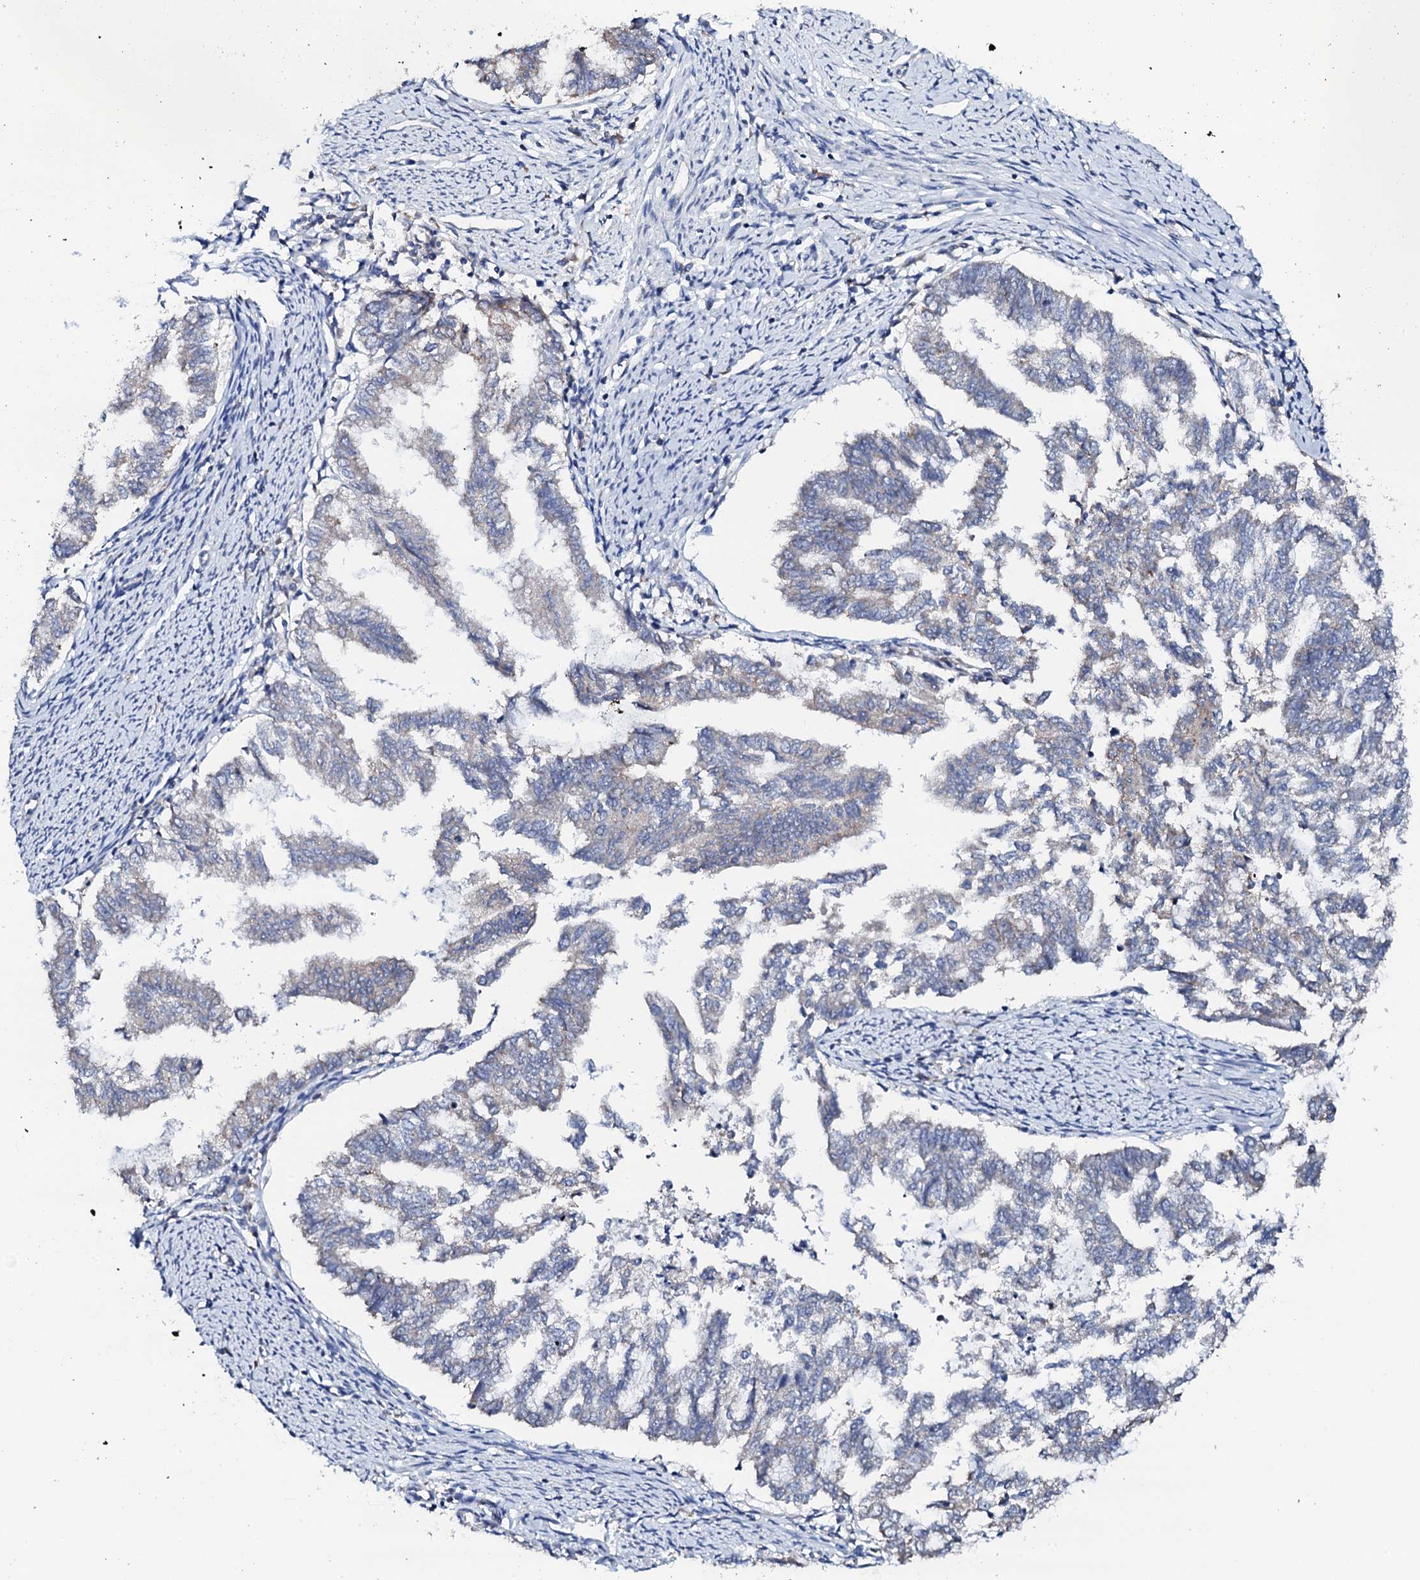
{"staining": {"intensity": "negative", "quantity": "none", "location": "none"}, "tissue": "endometrial cancer", "cell_type": "Tumor cells", "image_type": "cancer", "snomed": [{"axis": "morphology", "description": "Adenocarcinoma, NOS"}, {"axis": "topography", "description": "Endometrium"}], "caption": "There is no significant staining in tumor cells of adenocarcinoma (endometrial). (DAB immunohistochemistry with hematoxylin counter stain).", "gene": "TCAF2", "patient": {"sex": "female", "age": 79}}